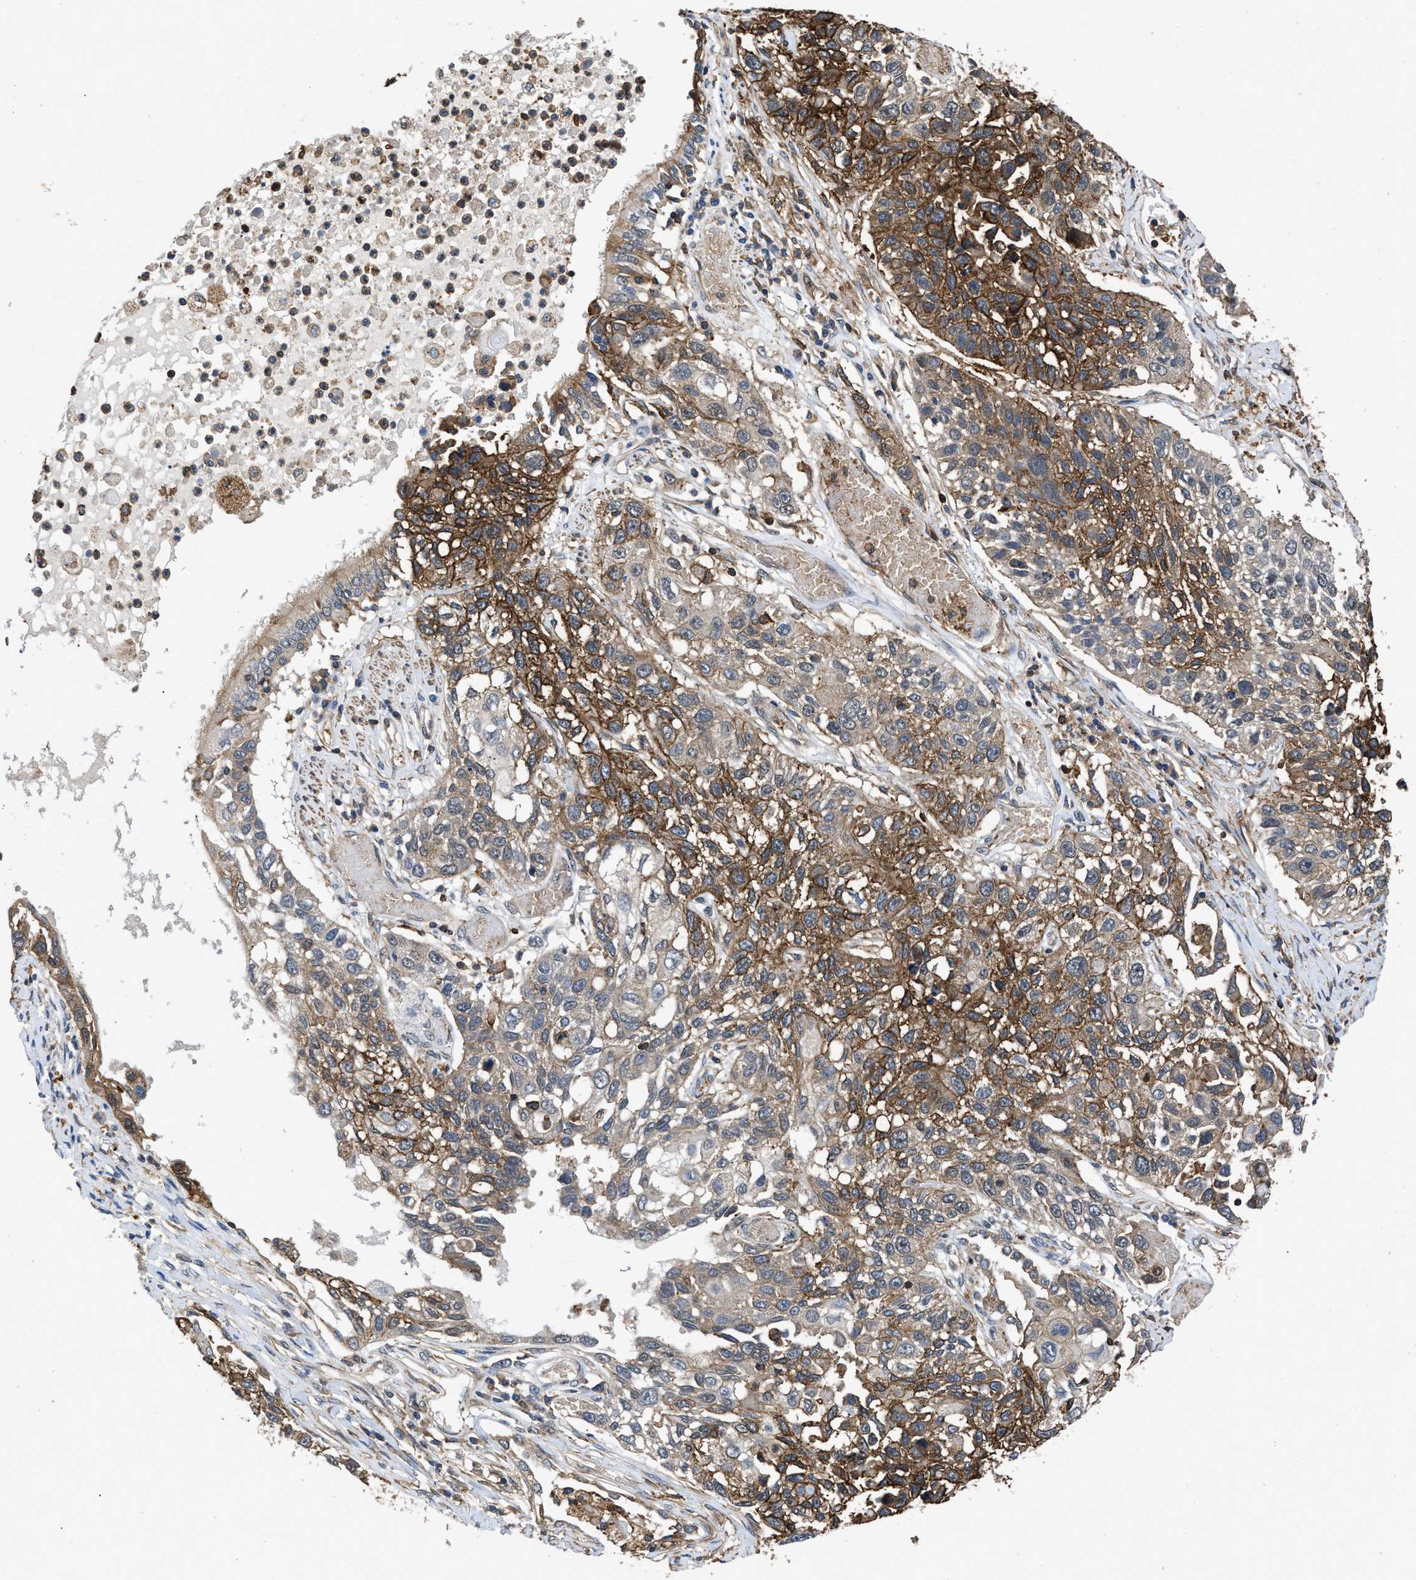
{"staining": {"intensity": "strong", "quantity": "25%-75%", "location": "cytoplasmic/membranous"}, "tissue": "lung cancer", "cell_type": "Tumor cells", "image_type": "cancer", "snomed": [{"axis": "morphology", "description": "Squamous cell carcinoma, NOS"}, {"axis": "topography", "description": "Lung"}], "caption": "Immunohistochemistry histopathology image of neoplastic tissue: lung cancer stained using IHC displays high levels of strong protein expression localized specifically in the cytoplasmic/membranous of tumor cells, appearing as a cytoplasmic/membranous brown color.", "gene": "LINGO2", "patient": {"sex": "male", "age": 71}}